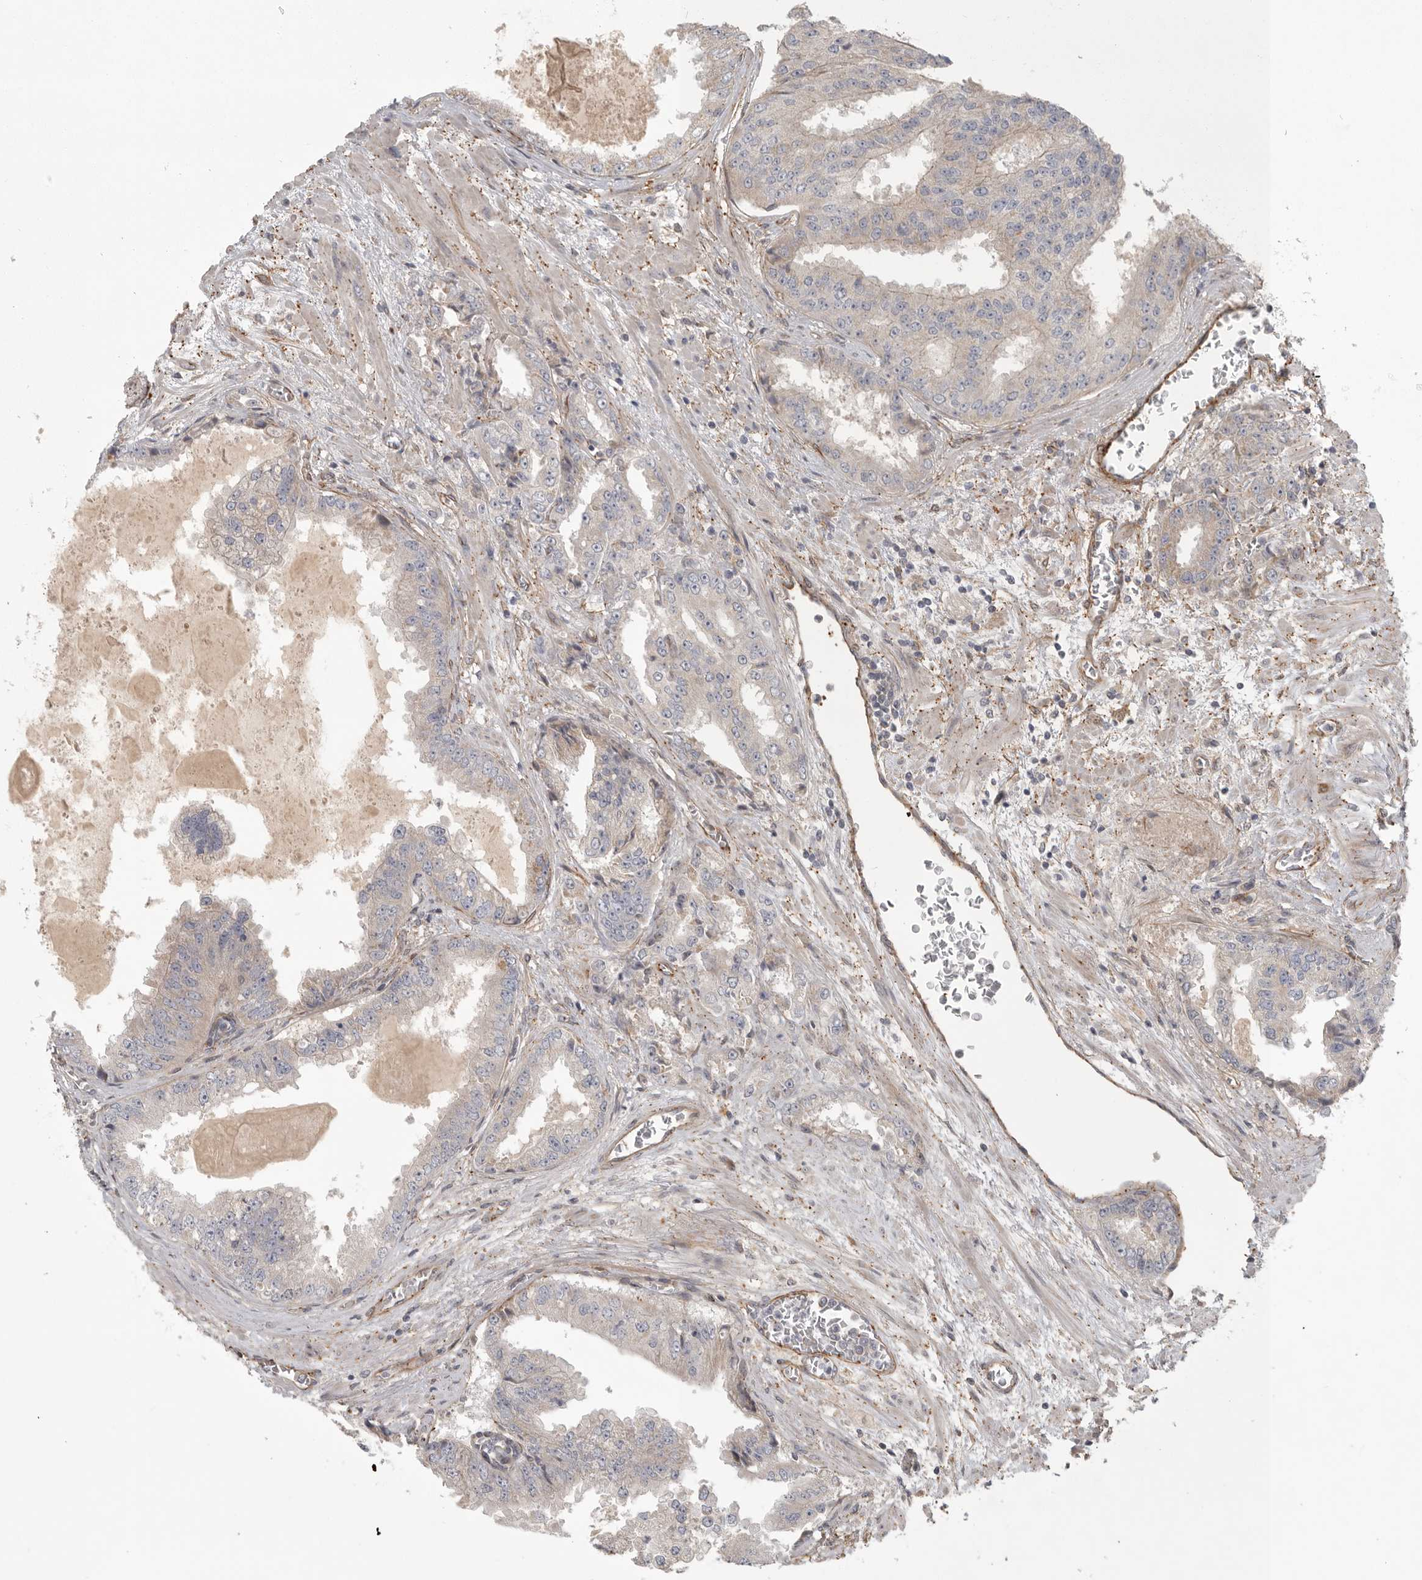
{"staining": {"intensity": "weak", "quantity": "25%-75%", "location": "cytoplasmic/membranous"}, "tissue": "prostate cancer", "cell_type": "Tumor cells", "image_type": "cancer", "snomed": [{"axis": "morphology", "description": "Adenocarcinoma, High grade"}, {"axis": "topography", "description": "Prostate"}], "caption": "Human prostate cancer (high-grade adenocarcinoma) stained with a protein marker demonstrates weak staining in tumor cells.", "gene": "LONRF1", "patient": {"sex": "male", "age": 58}}